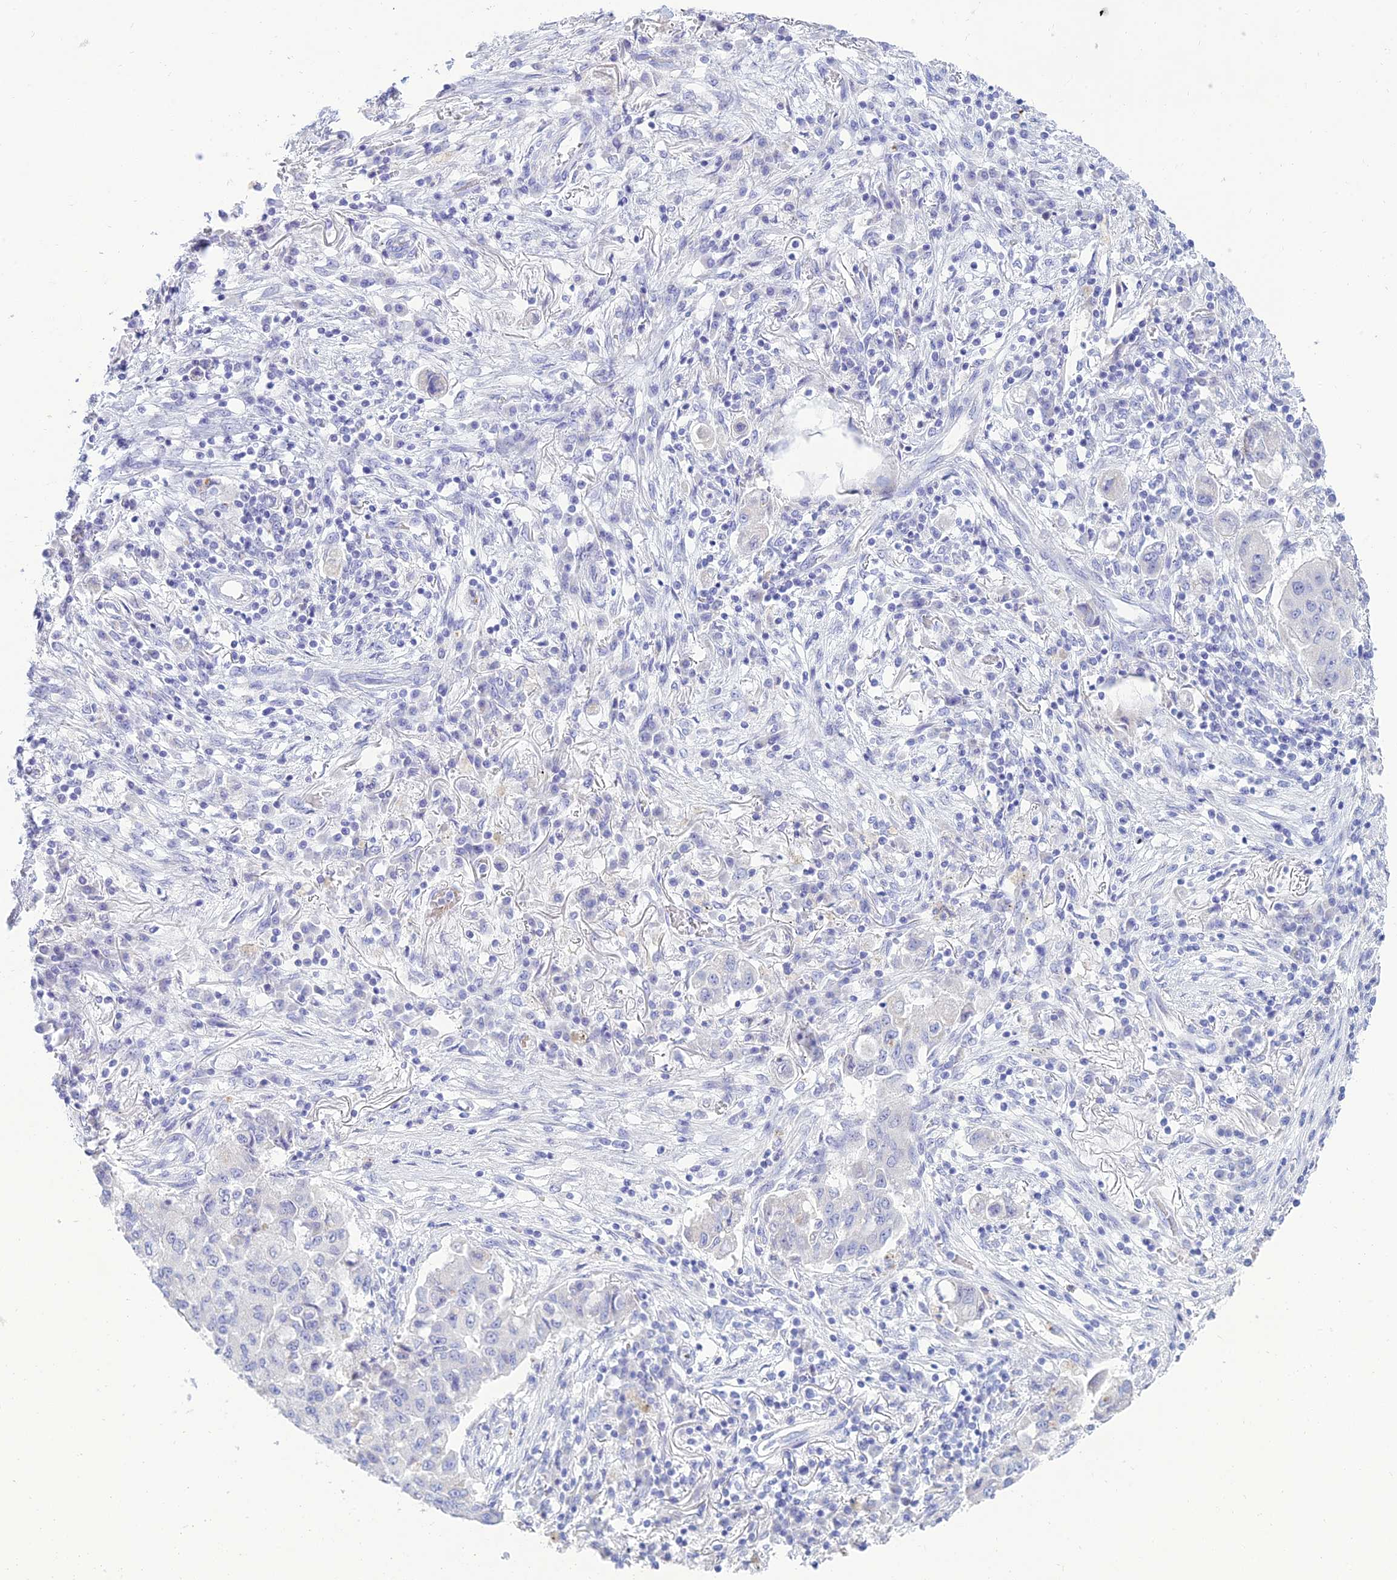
{"staining": {"intensity": "negative", "quantity": "none", "location": "none"}, "tissue": "lung cancer", "cell_type": "Tumor cells", "image_type": "cancer", "snomed": [{"axis": "morphology", "description": "Squamous cell carcinoma, NOS"}, {"axis": "topography", "description": "Lung"}], "caption": "Immunohistochemistry photomicrograph of neoplastic tissue: lung cancer stained with DAB demonstrates no significant protein expression in tumor cells.", "gene": "MAL2", "patient": {"sex": "male", "age": 74}}